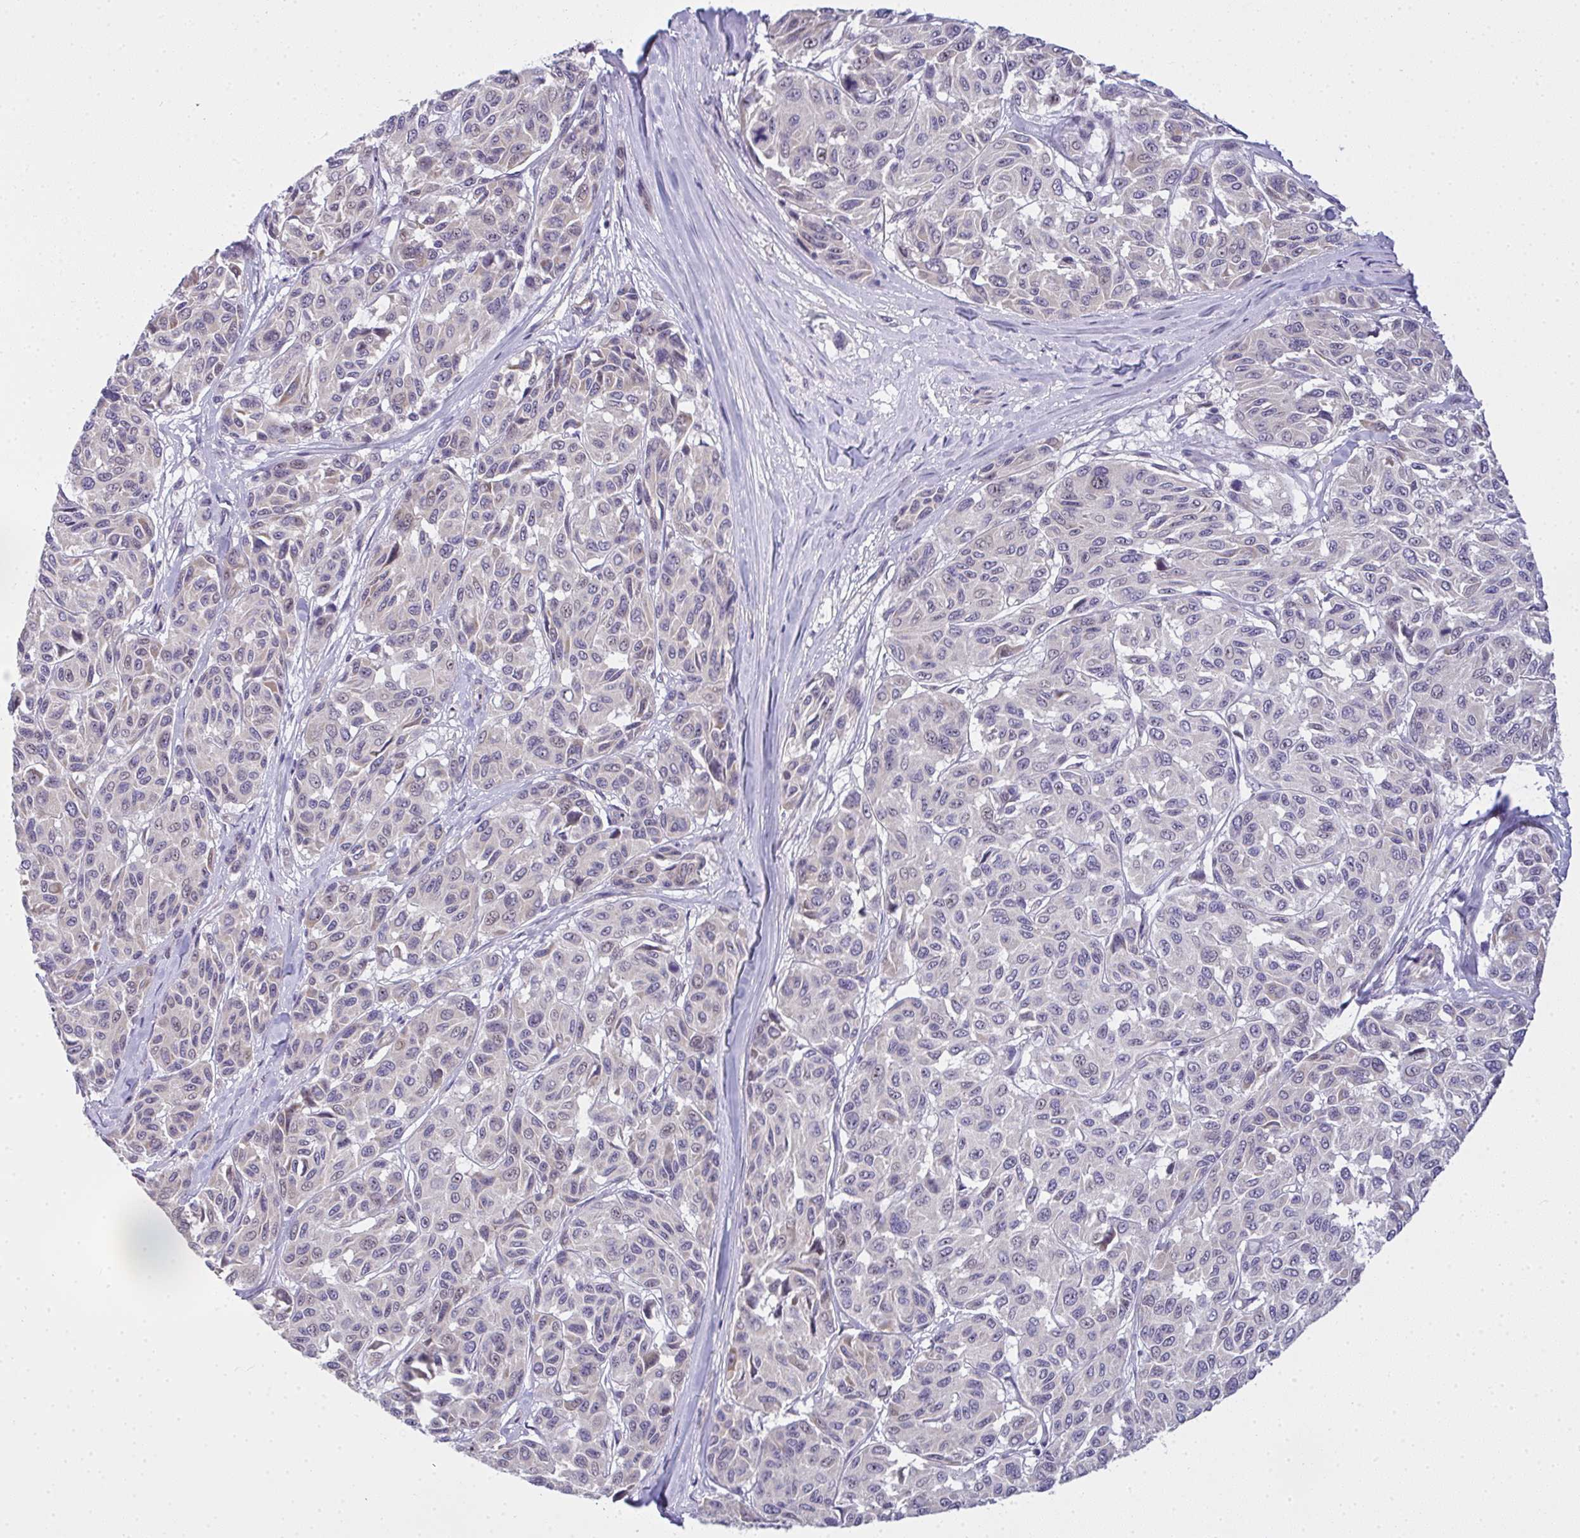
{"staining": {"intensity": "negative", "quantity": "none", "location": "none"}, "tissue": "melanoma", "cell_type": "Tumor cells", "image_type": "cancer", "snomed": [{"axis": "morphology", "description": "Malignant melanoma, NOS"}, {"axis": "topography", "description": "Skin"}], "caption": "Immunohistochemical staining of human melanoma reveals no significant expression in tumor cells. The staining was performed using DAB to visualize the protein expression in brown, while the nuclei were stained in blue with hematoxylin (Magnification: 20x).", "gene": "NT5C1A", "patient": {"sex": "female", "age": 66}}